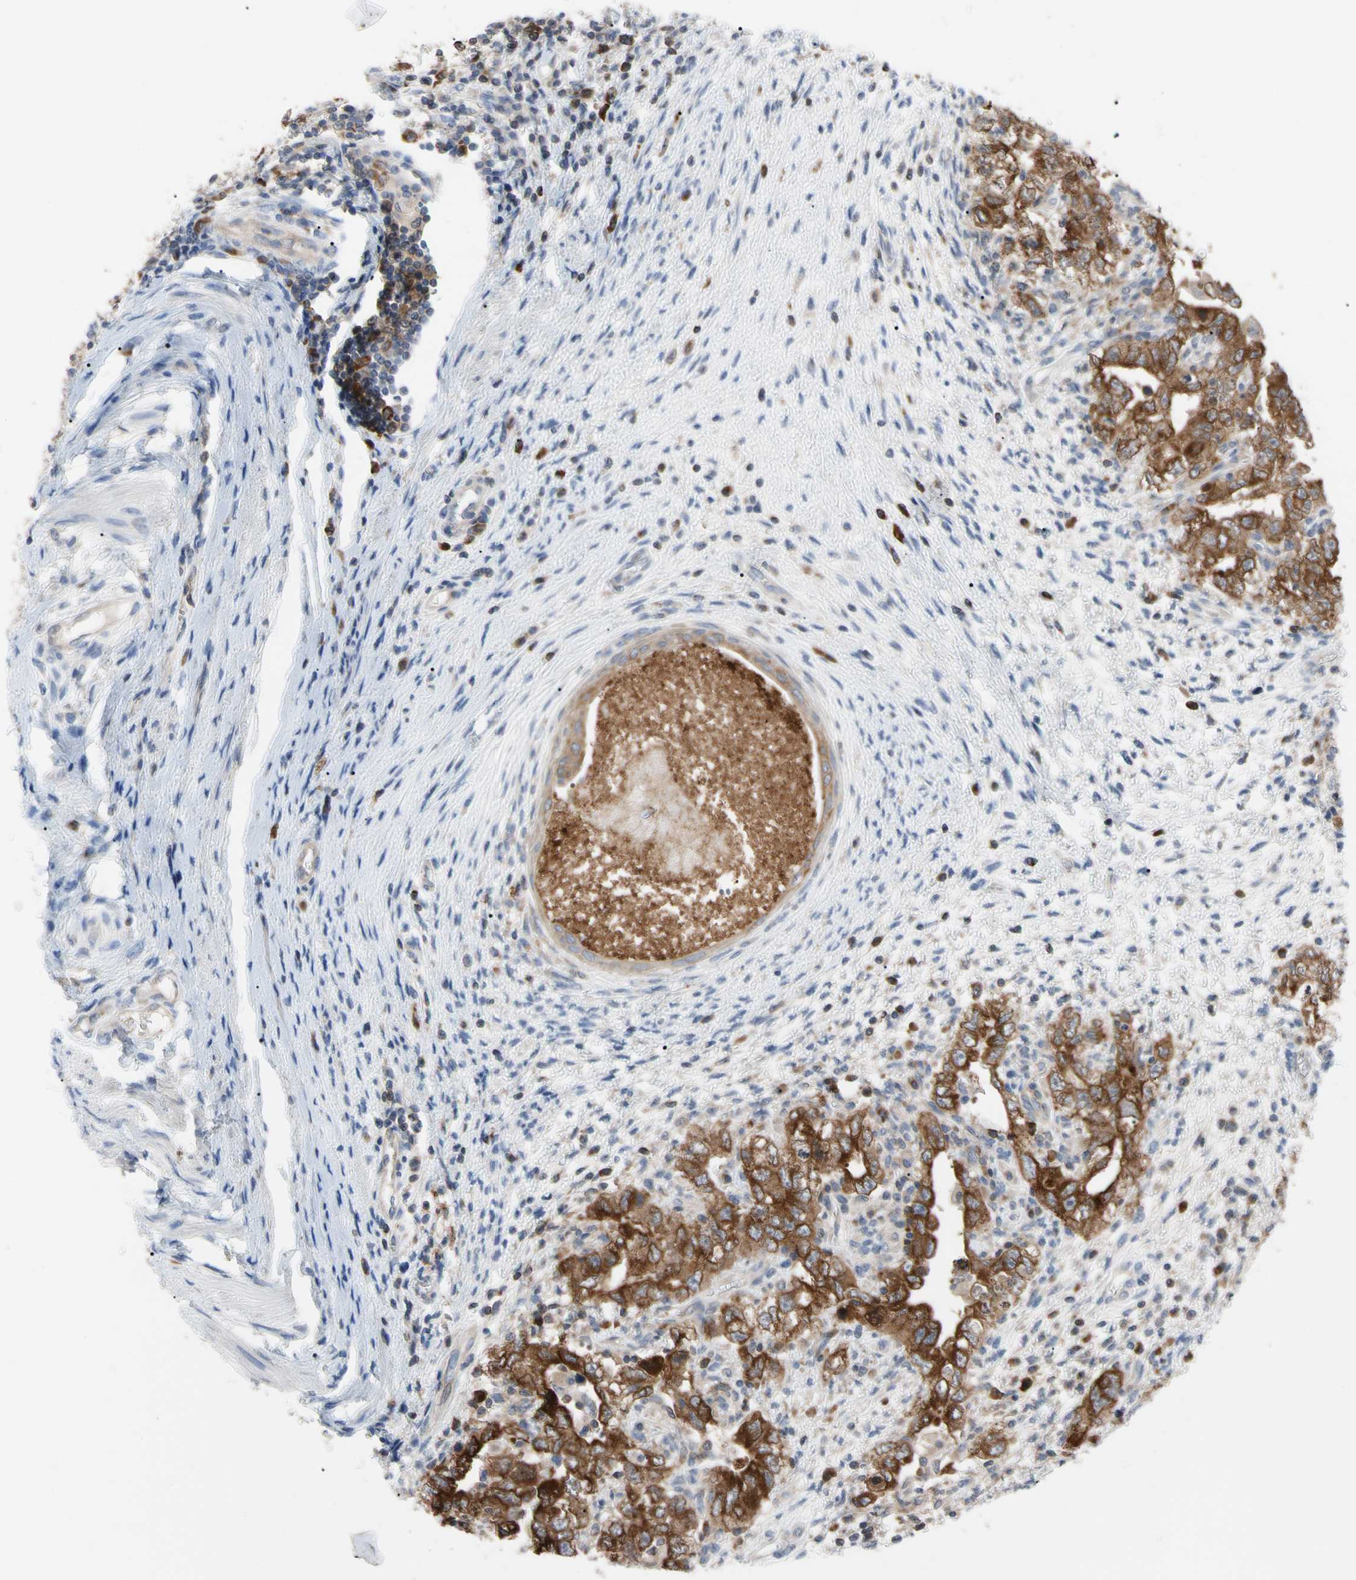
{"staining": {"intensity": "strong", "quantity": ">75%", "location": "cytoplasmic/membranous"}, "tissue": "testis cancer", "cell_type": "Tumor cells", "image_type": "cancer", "snomed": [{"axis": "morphology", "description": "Carcinoma, Embryonal, NOS"}, {"axis": "topography", "description": "Testis"}], "caption": "Testis cancer (embryonal carcinoma) stained with a brown dye reveals strong cytoplasmic/membranous positive positivity in approximately >75% of tumor cells.", "gene": "MCL1", "patient": {"sex": "male", "age": 26}}